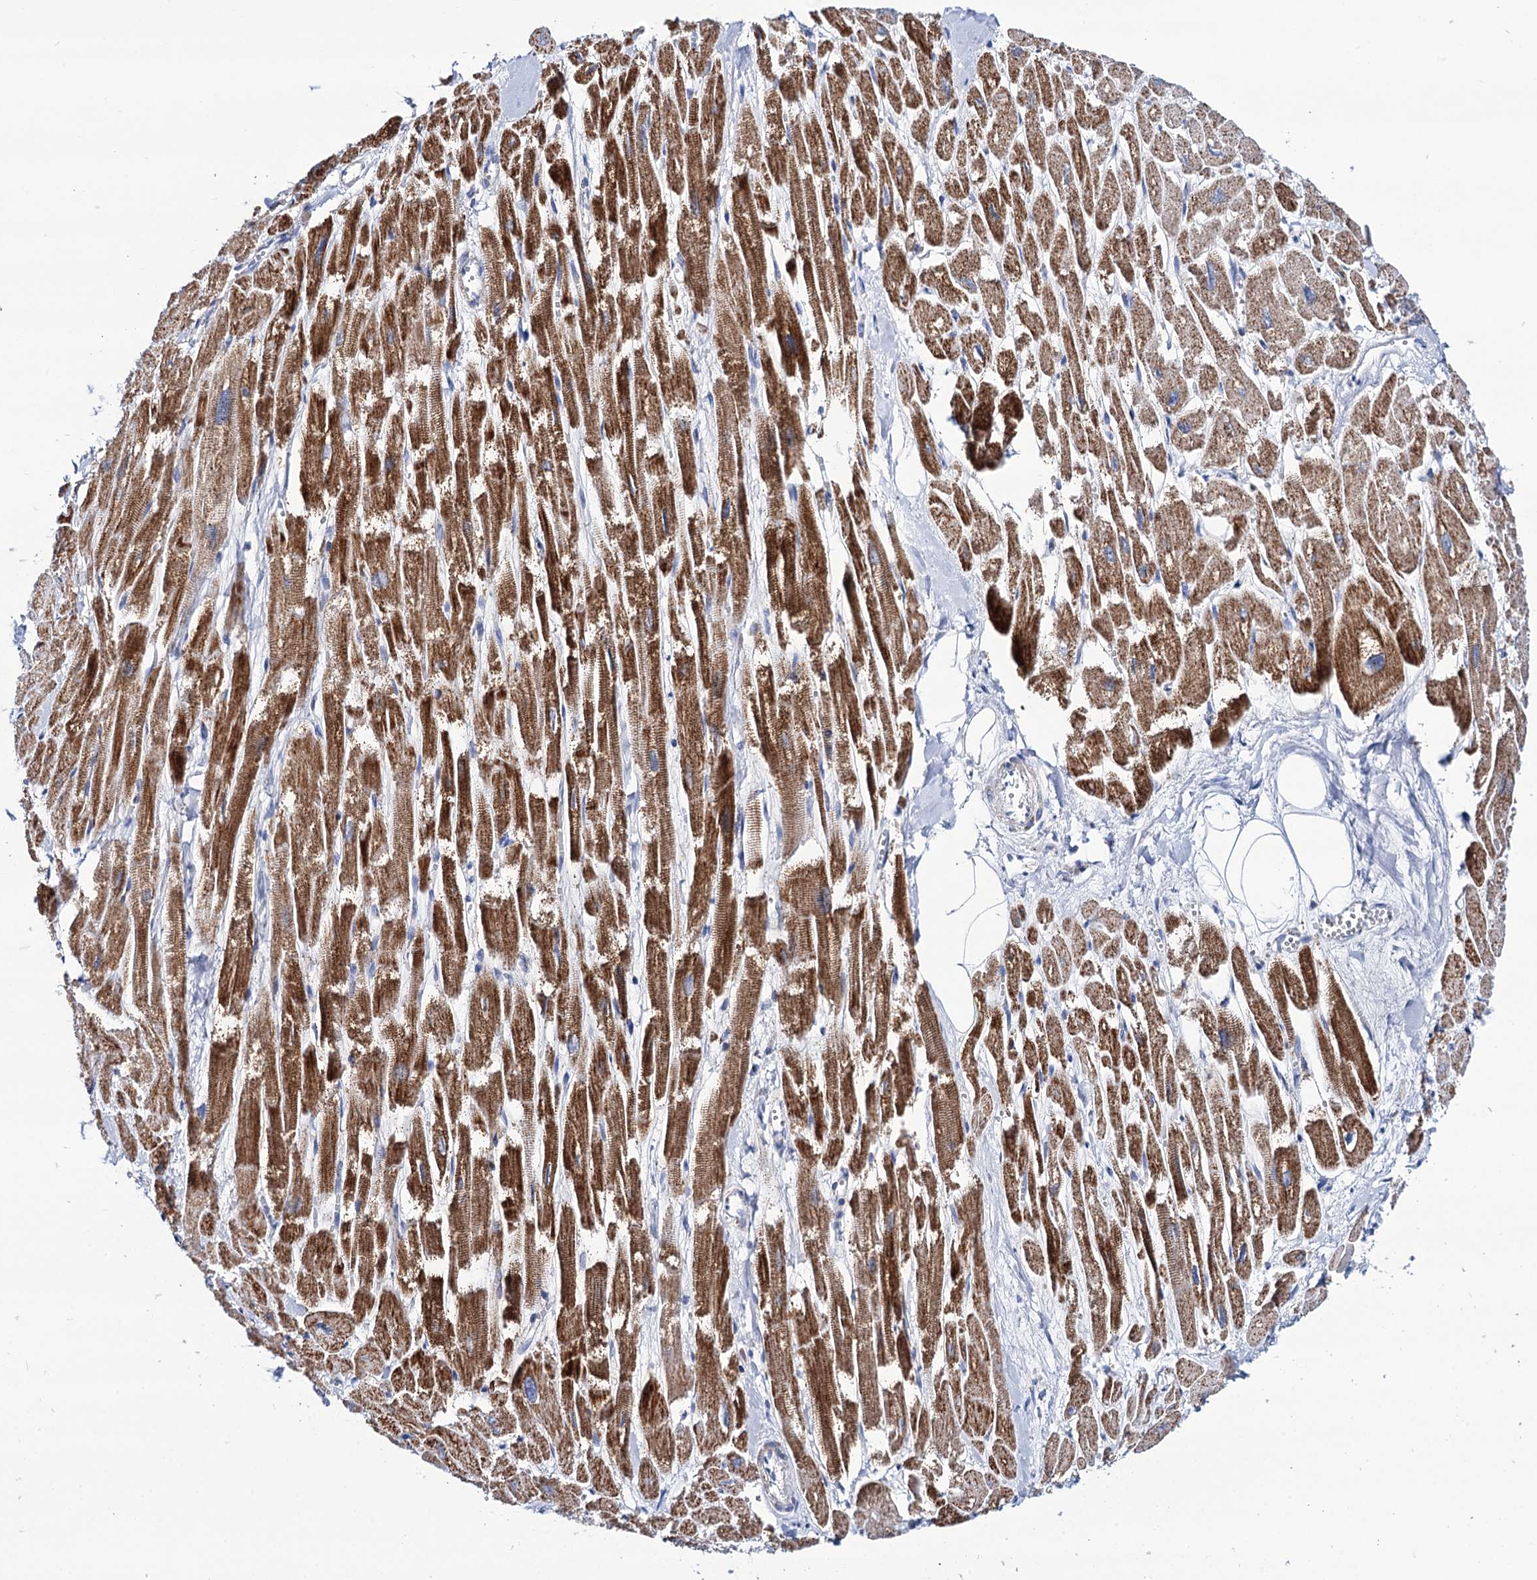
{"staining": {"intensity": "strong", "quantity": ">75%", "location": "cytoplasmic/membranous"}, "tissue": "heart muscle", "cell_type": "Cardiomyocytes", "image_type": "normal", "snomed": [{"axis": "morphology", "description": "Normal tissue, NOS"}, {"axis": "topography", "description": "Heart"}], "caption": "Benign heart muscle shows strong cytoplasmic/membranous positivity in about >75% of cardiomyocytes, visualized by immunohistochemistry.", "gene": "UBASH3B", "patient": {"sex": "male", "age": 54}}